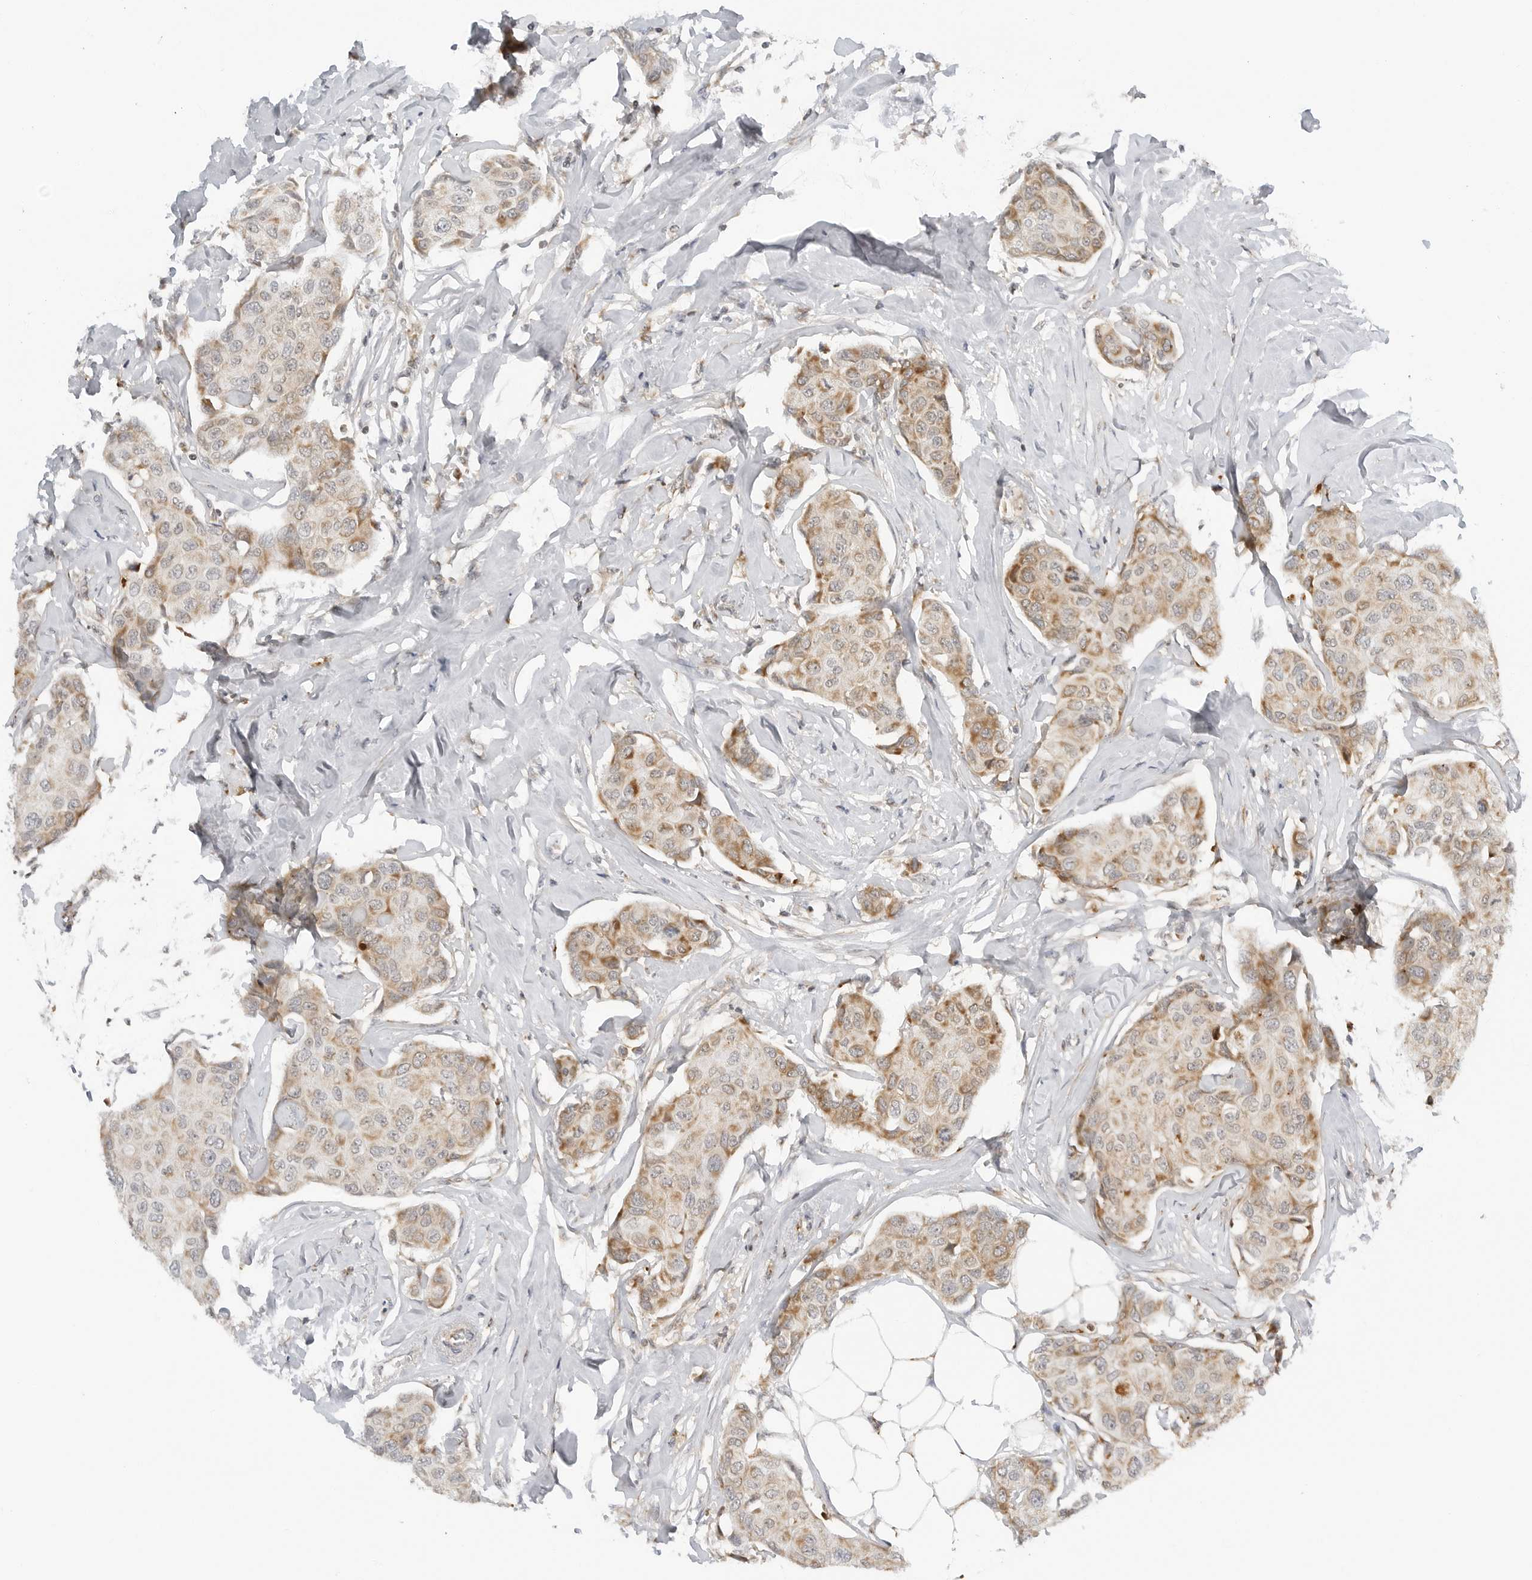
{"staining": {"intensity": "moderate", "quantity": "25%-75%", "location": "cytoplasmic/membranous"}, "tissue": "breast cancer", "cell_type": "Tumor cells", "image_type": "cancer", "snomed": [{"axis": "morphology", "description": "Duct carcinoma"}, {"axis": "topography", "description": "Breast"}], "caption": "Immunohistochemistry histopathology image of neoplastic tissue: breast intraductal carcinoma stained using immunohistochemistry reveals medium levels of moderate protein expression localized specifically in the cytoplasmic/membranous of tumor cells, appearing as a cytoplasmic/membranous brown color.", "gene": "PEX2", "patient": {"sex": "female", "age": 80}}